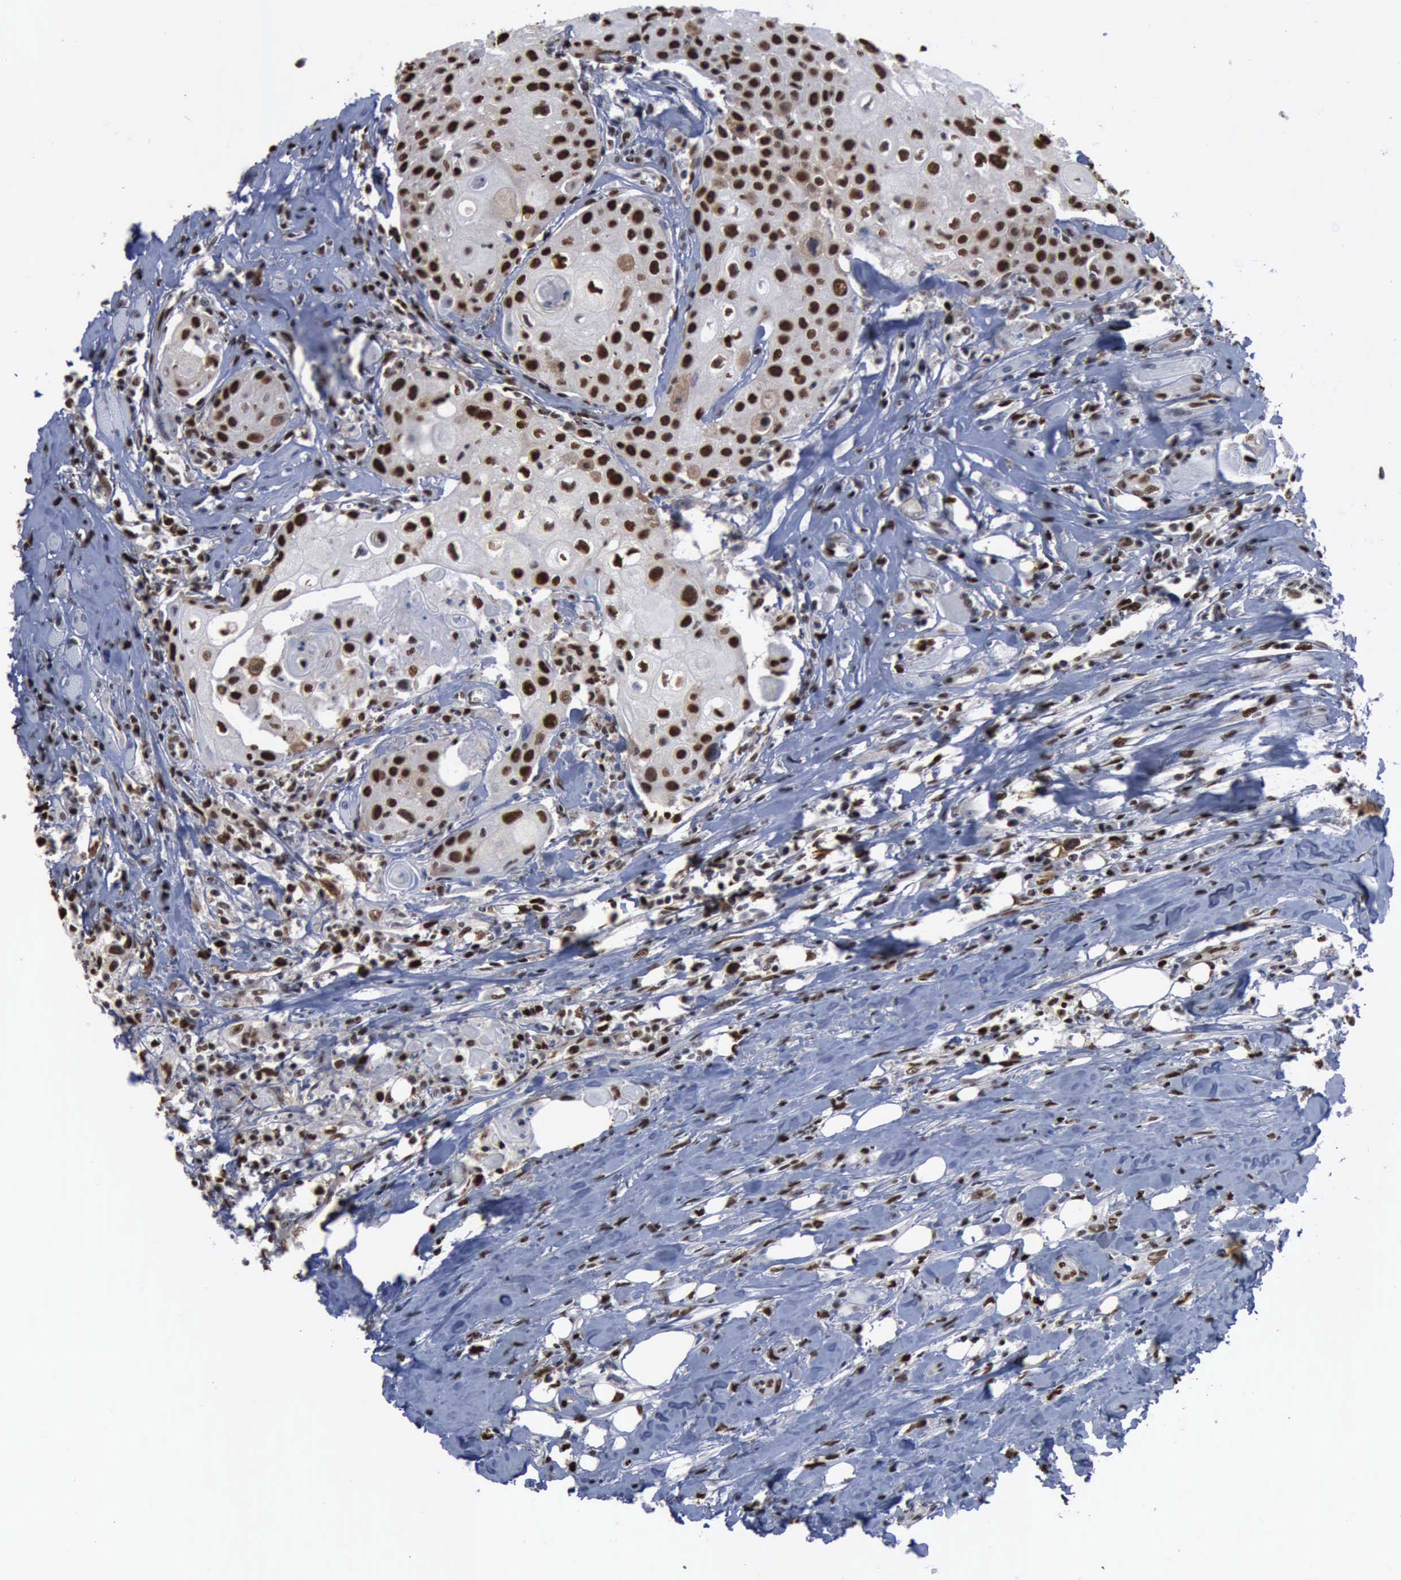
{"staining": {"intensity": "moderate", "quantity": ">75%", "location": "nuclear"}, "tissue": "head and neck cancer", "cell_type": "Tumor cells", "image_type": "cancer", "snomed": [{"axis": "morphology", "description": "Squamous cell carcinoma, NOS"}, {"axis": "topography", "description": "Oral tissue"}, {"axis": "topography", "description": "Head-Neck"}], "caption": "Squamous cell carcinoma (head and neck) tissue displays moderate nuclear positivity in about >75% of tumor cells", "gene": "PCNA", "patient": {"sex": "female", "age": 82}}